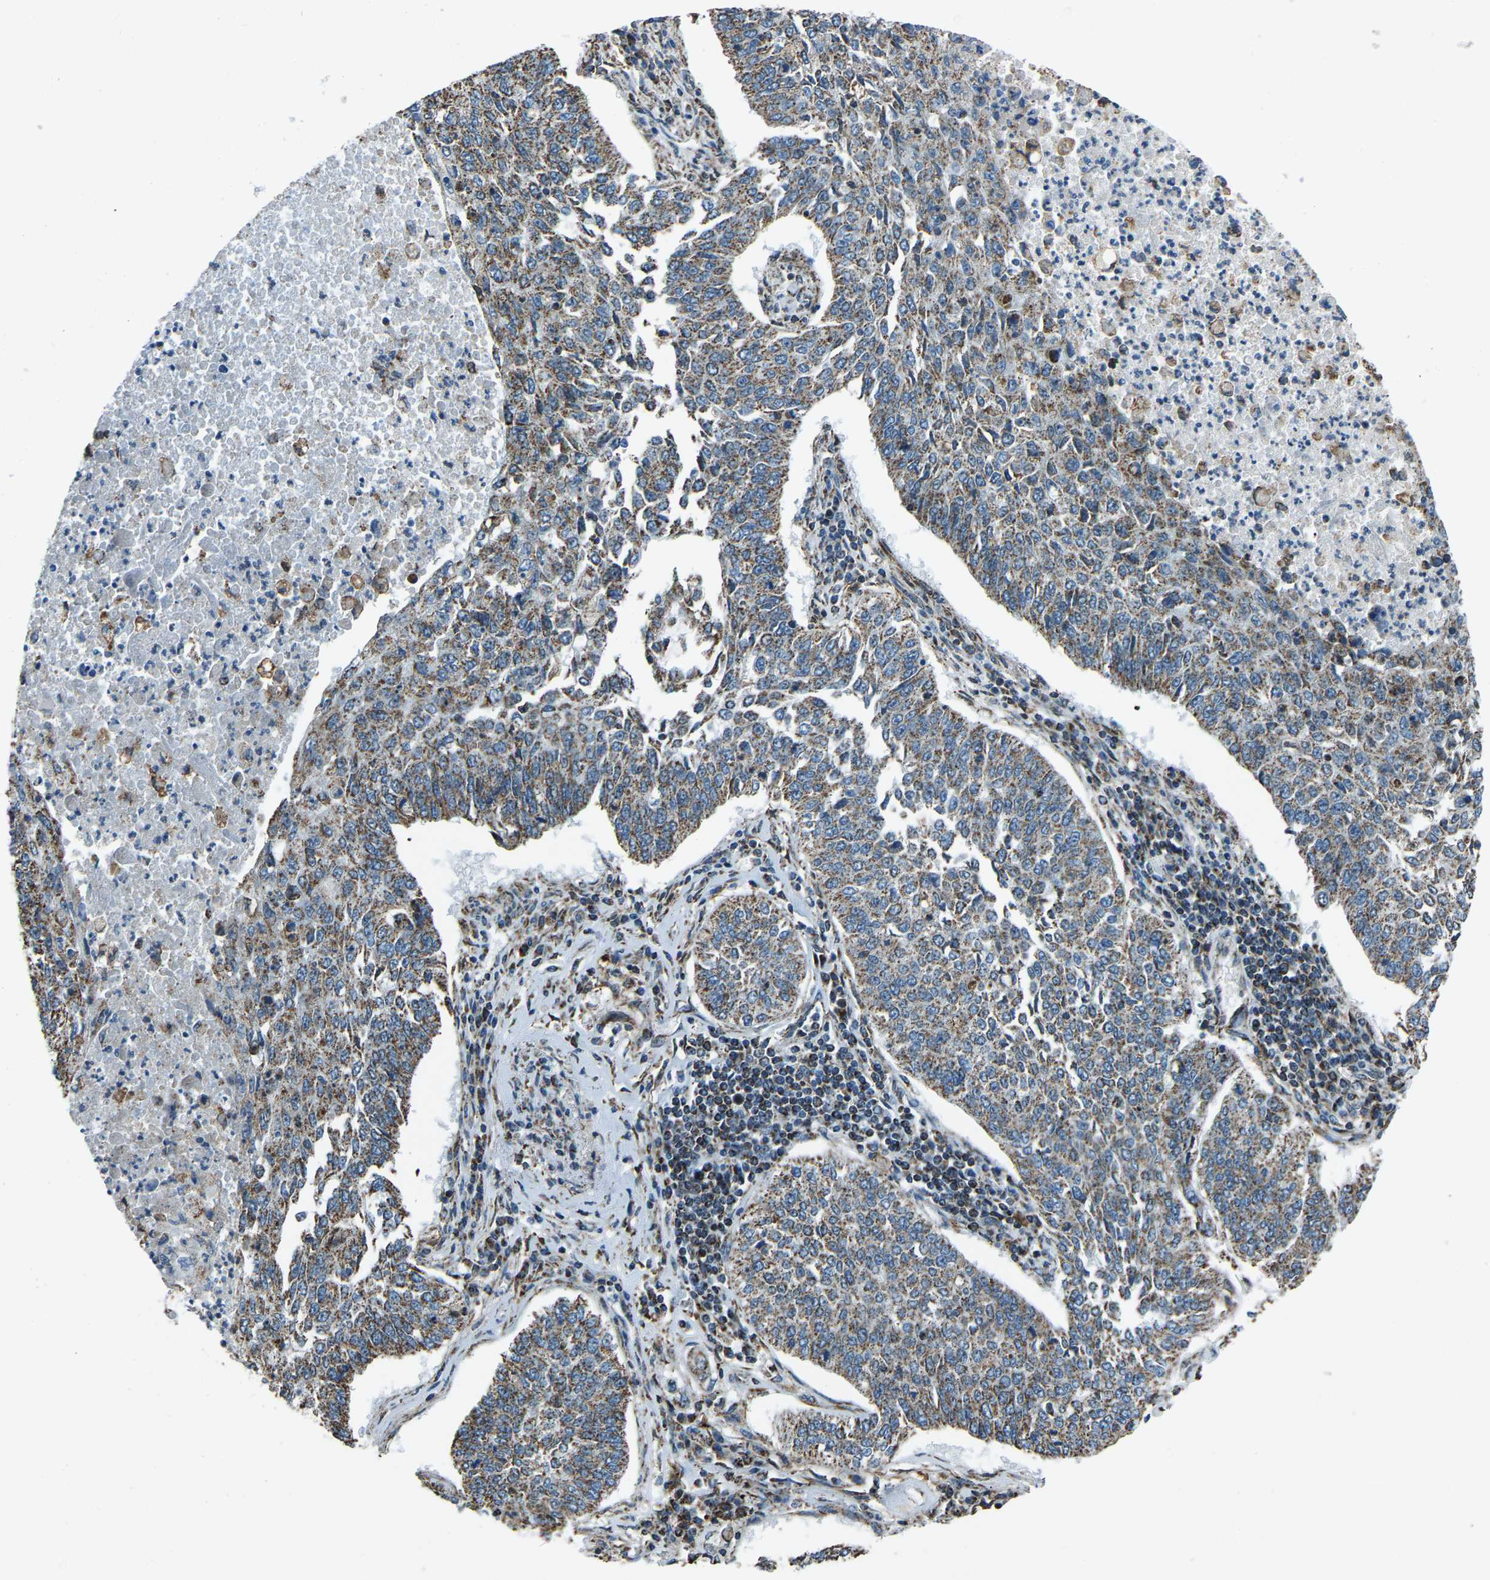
{"staining": {"intensity": "moderate", "quantity": ">75%", "location": "cytoplasmic/membranous"}, "tissue": "lung cancer", "cell_type": "Tumor cells", "image_type": "cancer", "snomed": [{"axis": "morphology", "description": "Normal tissue, NOS"}, {"axis": "morphology", "description": "Squamous cell carcinoma, NOS"}, {"axis": "topography", "description": "Cartilage tissue"}, {"axis": "topography", "description": "Bronchus"}, {"axis": "topography", "description": "Lung"}], "caption": "Lung cancer (squamous cell carcinoma) was stained to show a protein in brown. There is medium levels of moderate cytoplasmic/membranous expression in approximately >75% of tumor cells. Immunohistochemistry (ihc) stains the protein of interest in brown and the nuclei are stained blue.", "gene": "RBM33", "patient": {"sex": "female", "age": 49}}